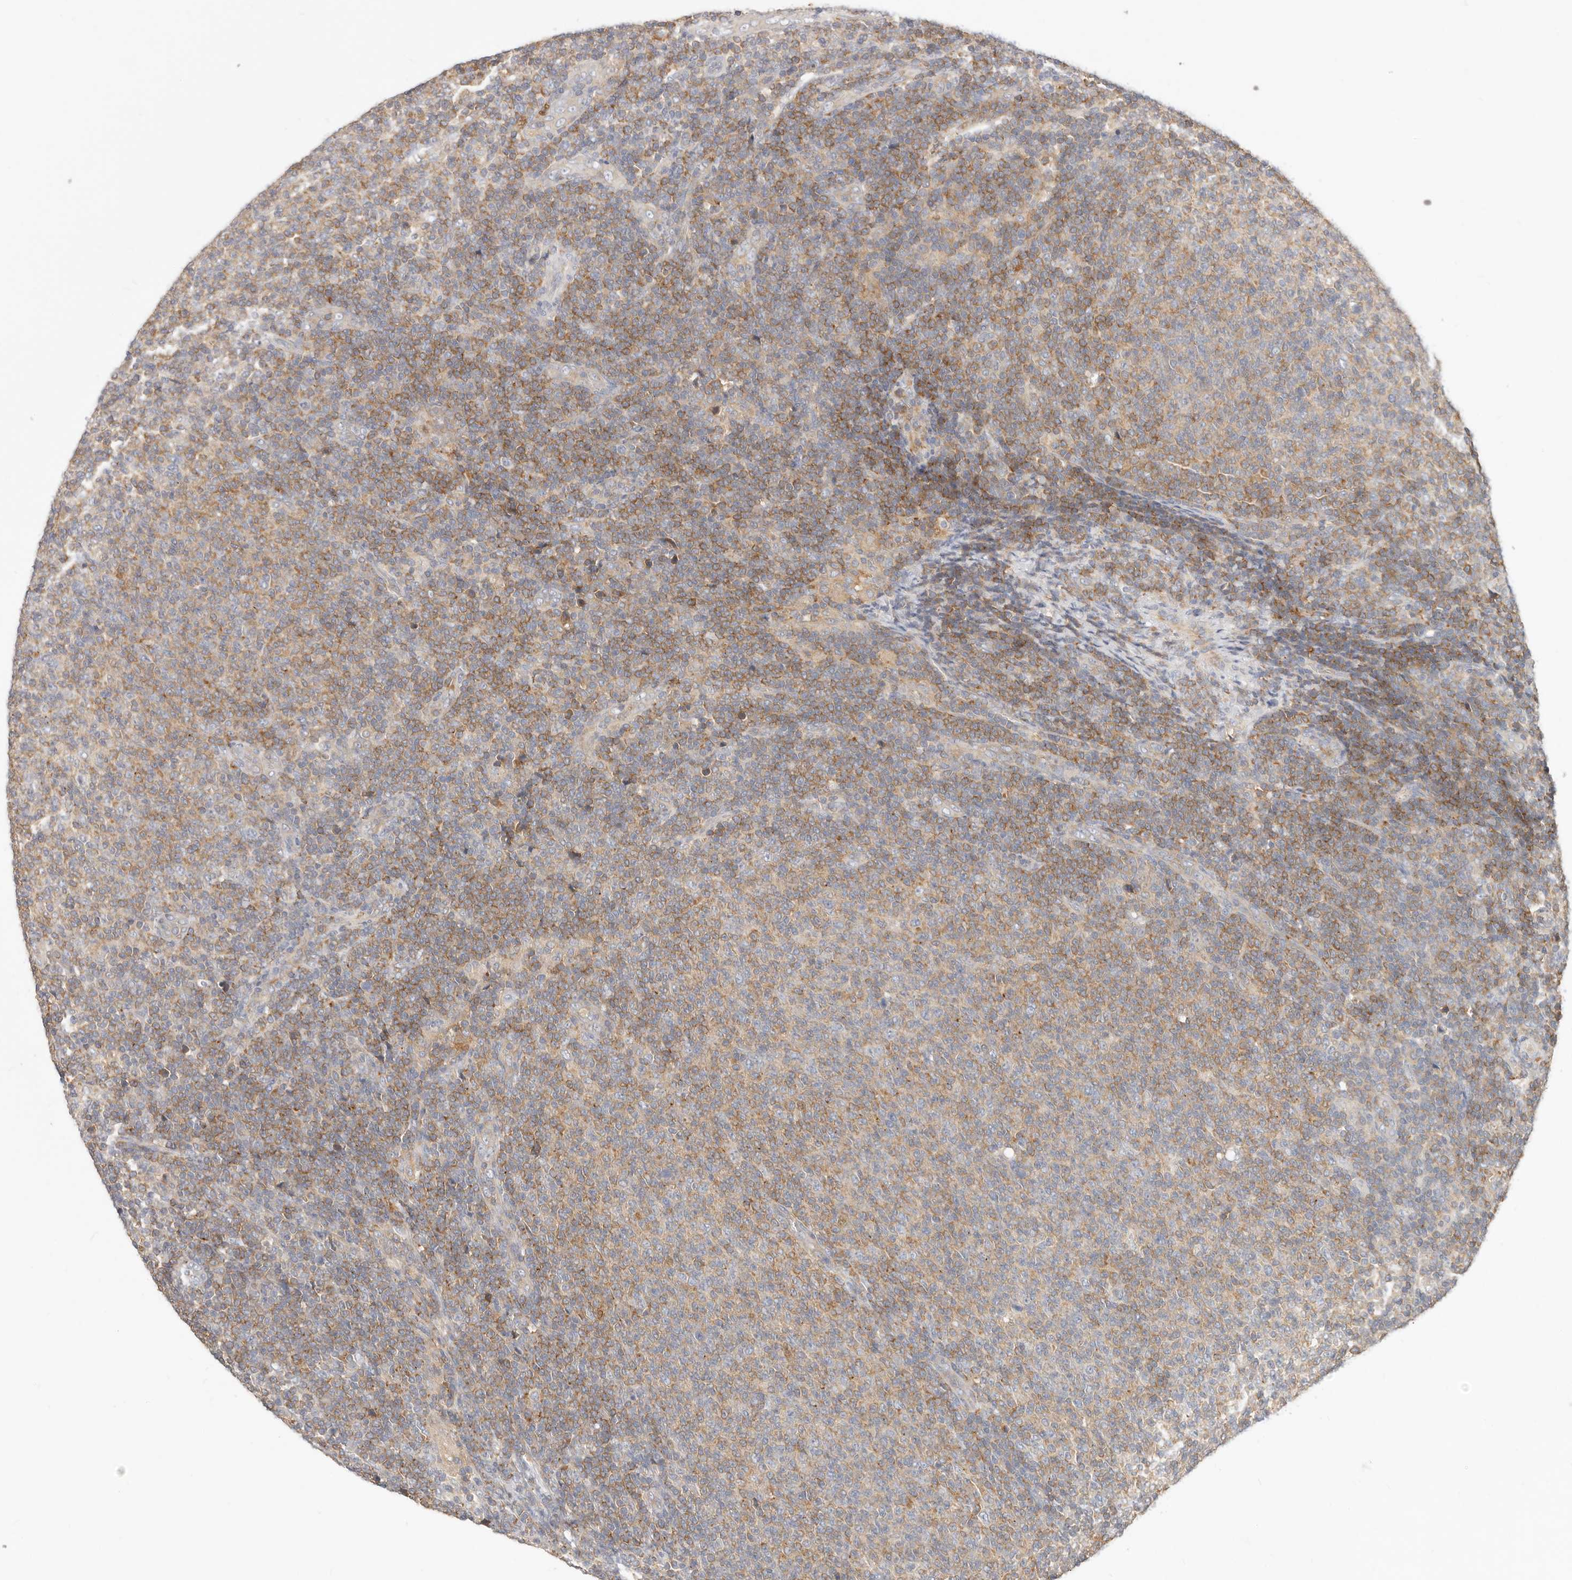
{"staining": {"intensity": "moderate", "quantity": "25%-75%", "location": "cytoplasmic/membranous"}, "tissue": "lymphoma", "cell_type": "Tumor cells", "image_type": "cancer", "snomed": [{"axis": "morphology", "description": "Malignant lymphoma, non-Hodgkin's type, Low grade"}, {"axis": "topography", "description": "Lymph node"}], "caption": "Brown immunohistochemical staining in human malignant lymphoma, non-Hodgkin's type (low-grade) shows moderate cytoplasmic/membranous staining in about 25%-75% of tumor cells. The protein is shown in brown color, while the nuclei are stained blue.", "gene": "DTNBP1", "patient": {"sex": "male", "age": 66}}